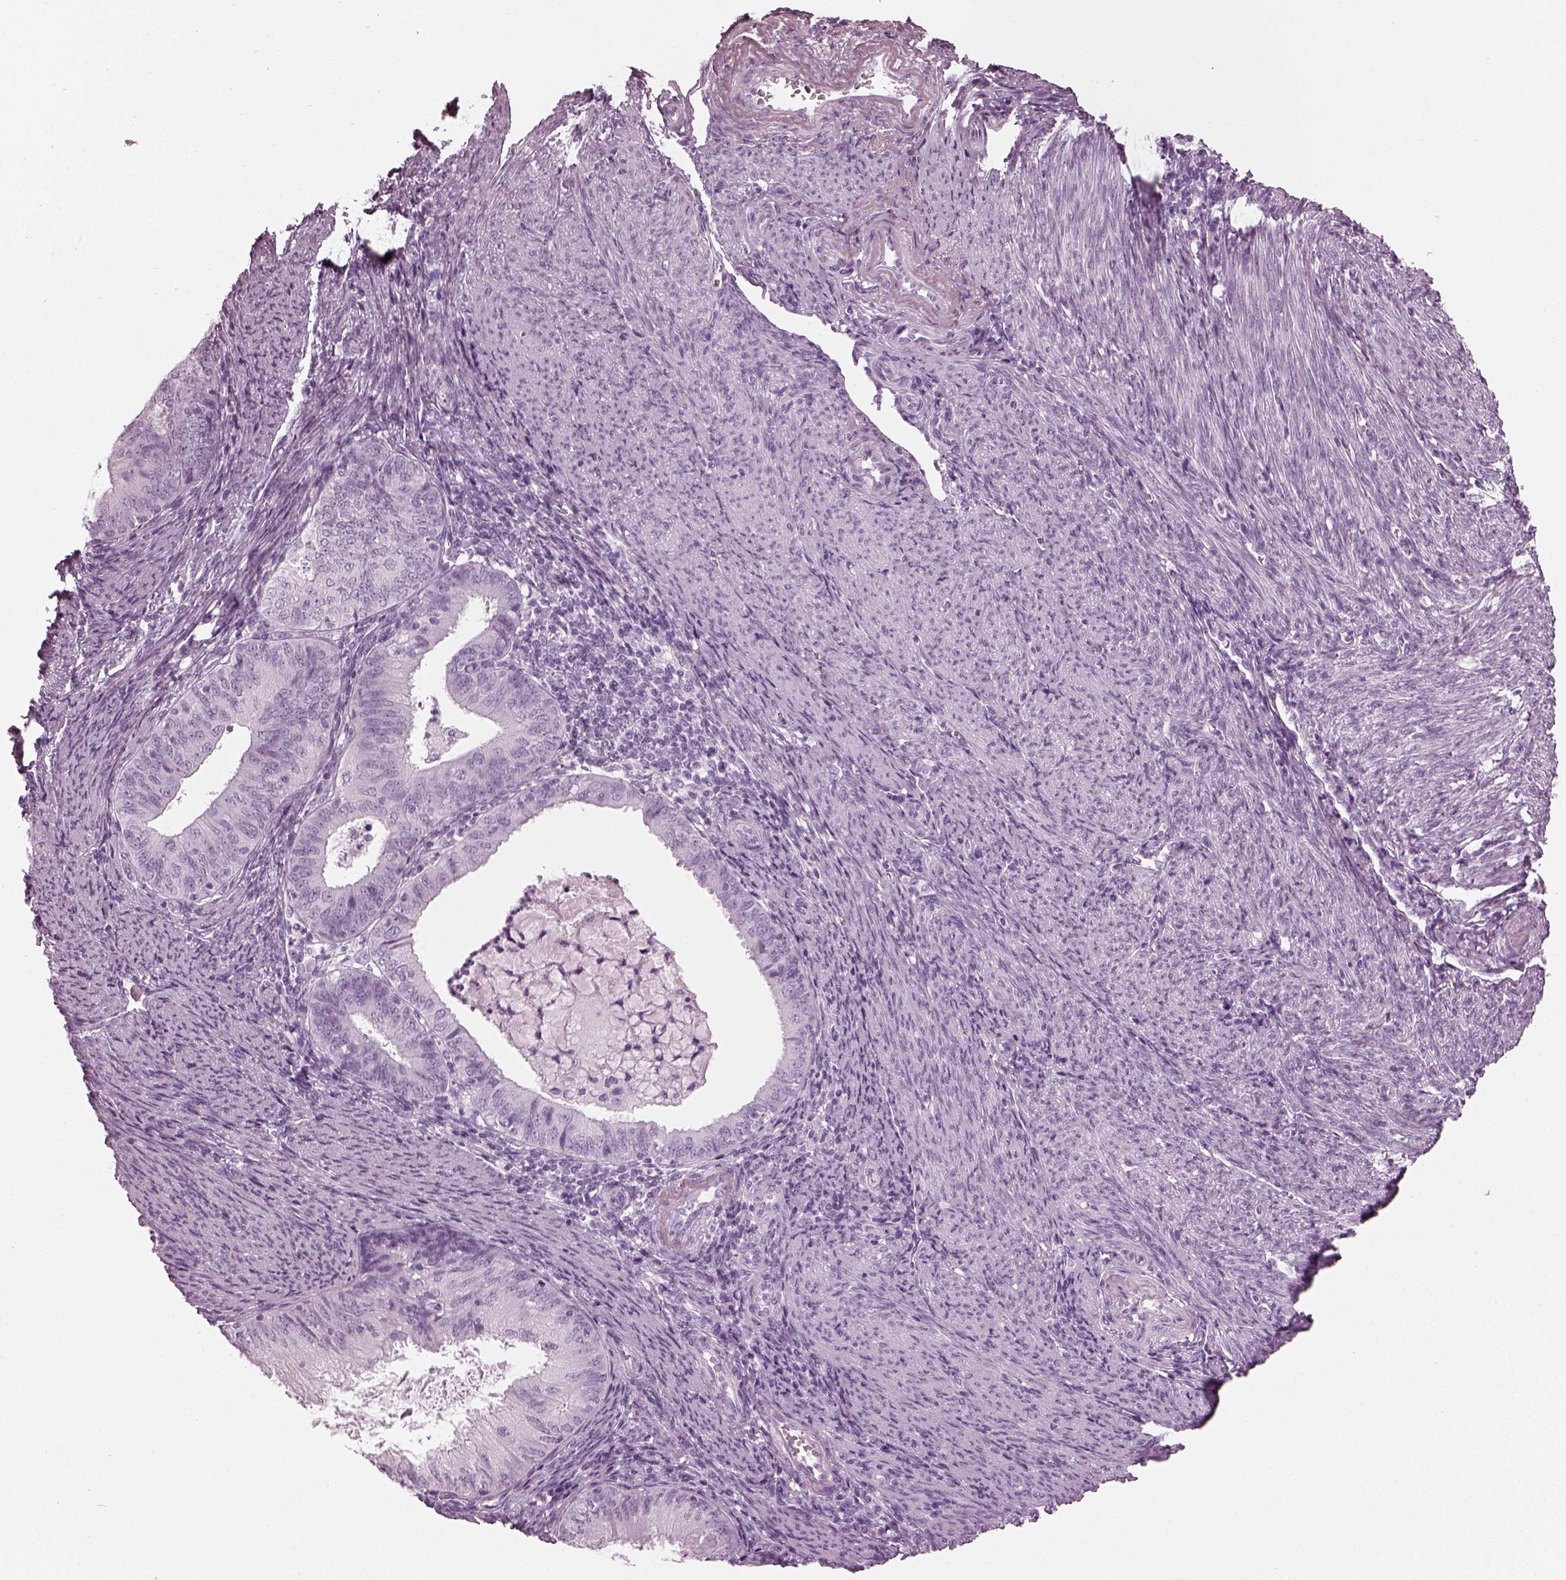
{"staining": {"intensity": "negative", "quantity": "none", "location": "none"}, "tissue": "endometrial cancer", "cell_type": "Tumor cells", "image_type": "cancer", "snomed": [{"axis": "morphology", "description": "Adenocarcinoma, NOS"}, {"axis": "topography", "description": "Endometrium"}], "caption": "Human endometrial cancer stained for a protein using immunohistochemistry reveals no staining in tumor cells.", "gene": "TCHHL1", "patient": {"sex": "female", "age": 57}}